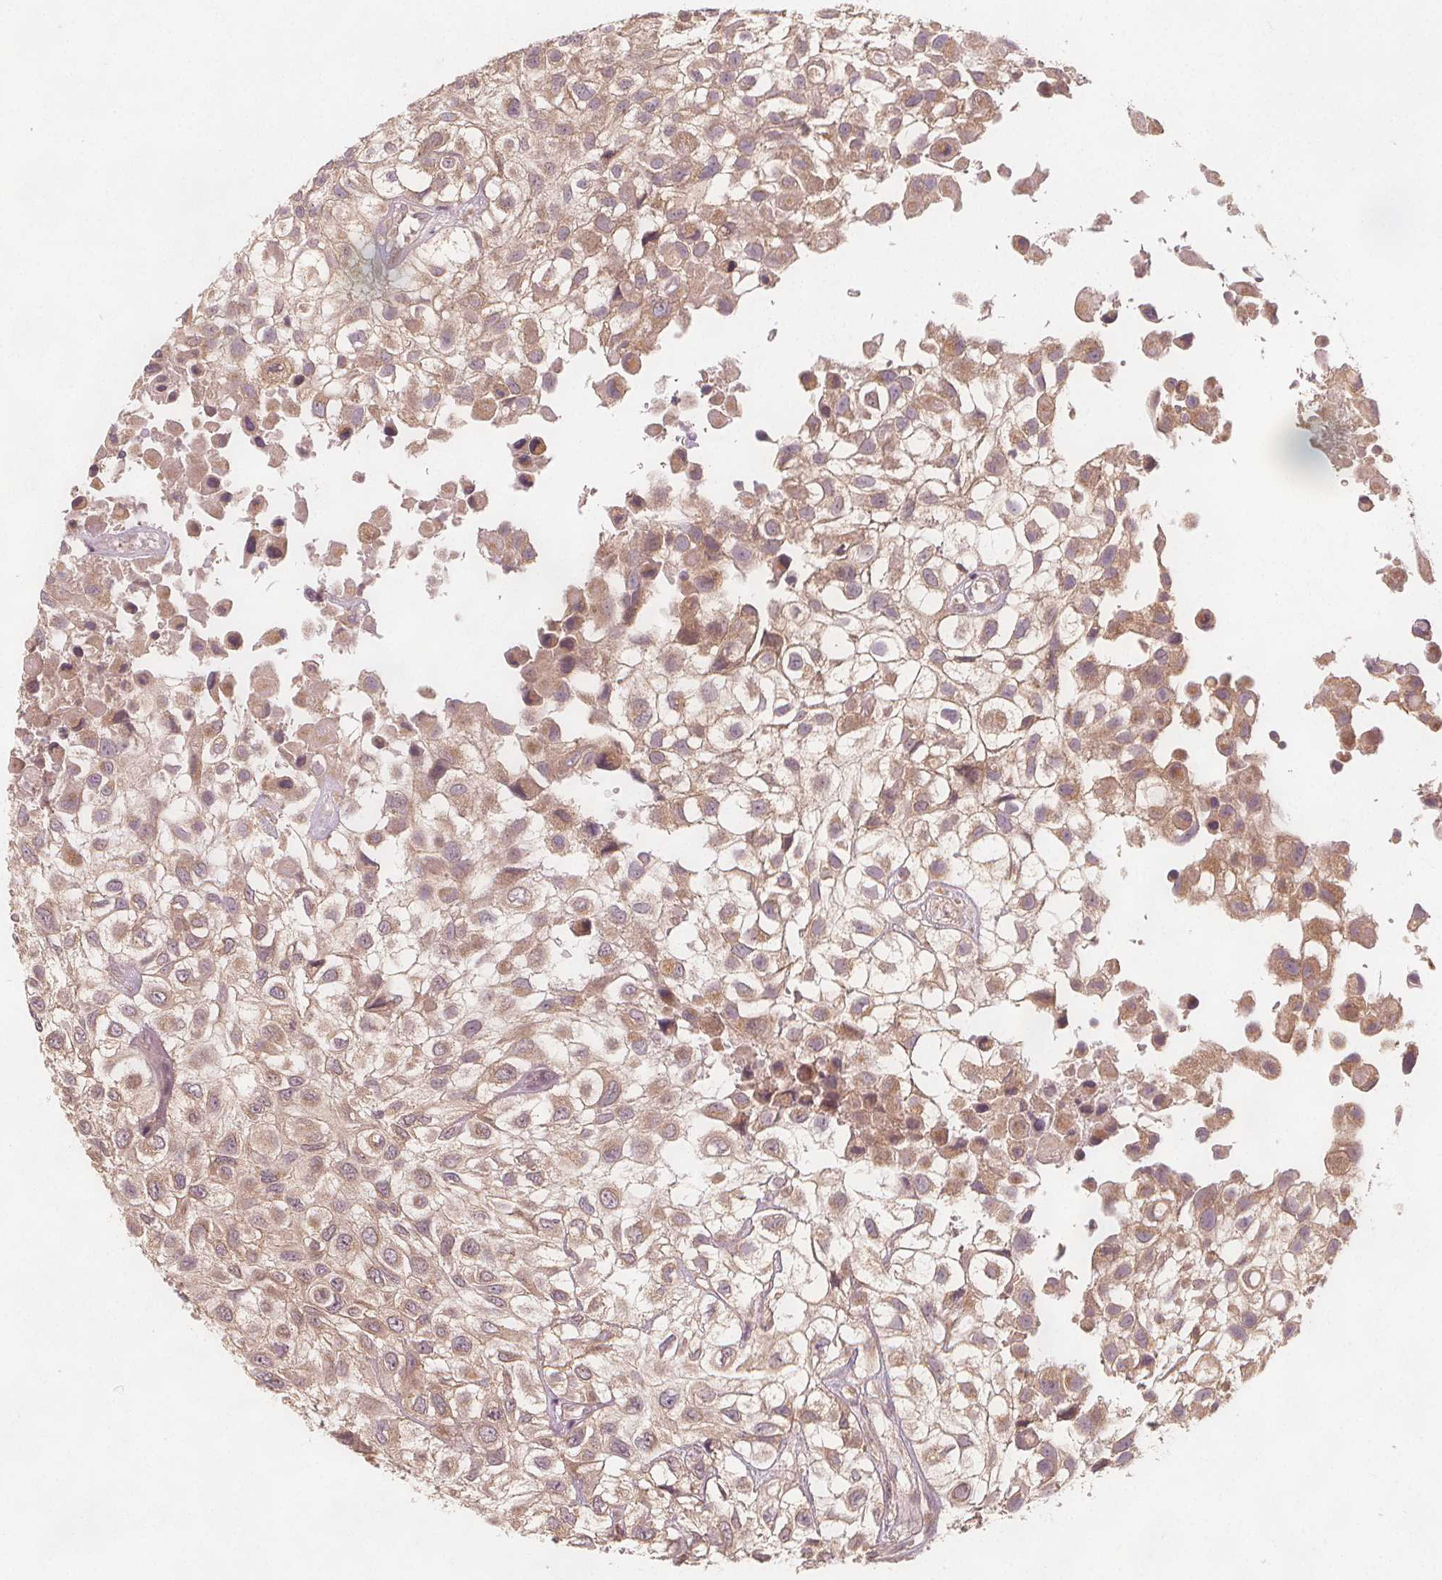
{"staining": {"intensity": "weak", "quantity": ">75%", "location": "cytoplasmic/membranous"}, "tissue": "urothelial cancer", "cell_type": "Tumor cells", "image_type": "cancer", "snomed": [{"axis": "morphology", "description": "Urothelial carcinoma, High grade"}, {"axis": "topography", "description": "Urinary bladder"}], "caption": "Protein analysis of urothelial cancer tissue displays weak cytoplasmic/membranous expression in about >75% of tumor cells.", "gene": "NCSTN", "patient": {"sex": "male", "age": 56}}